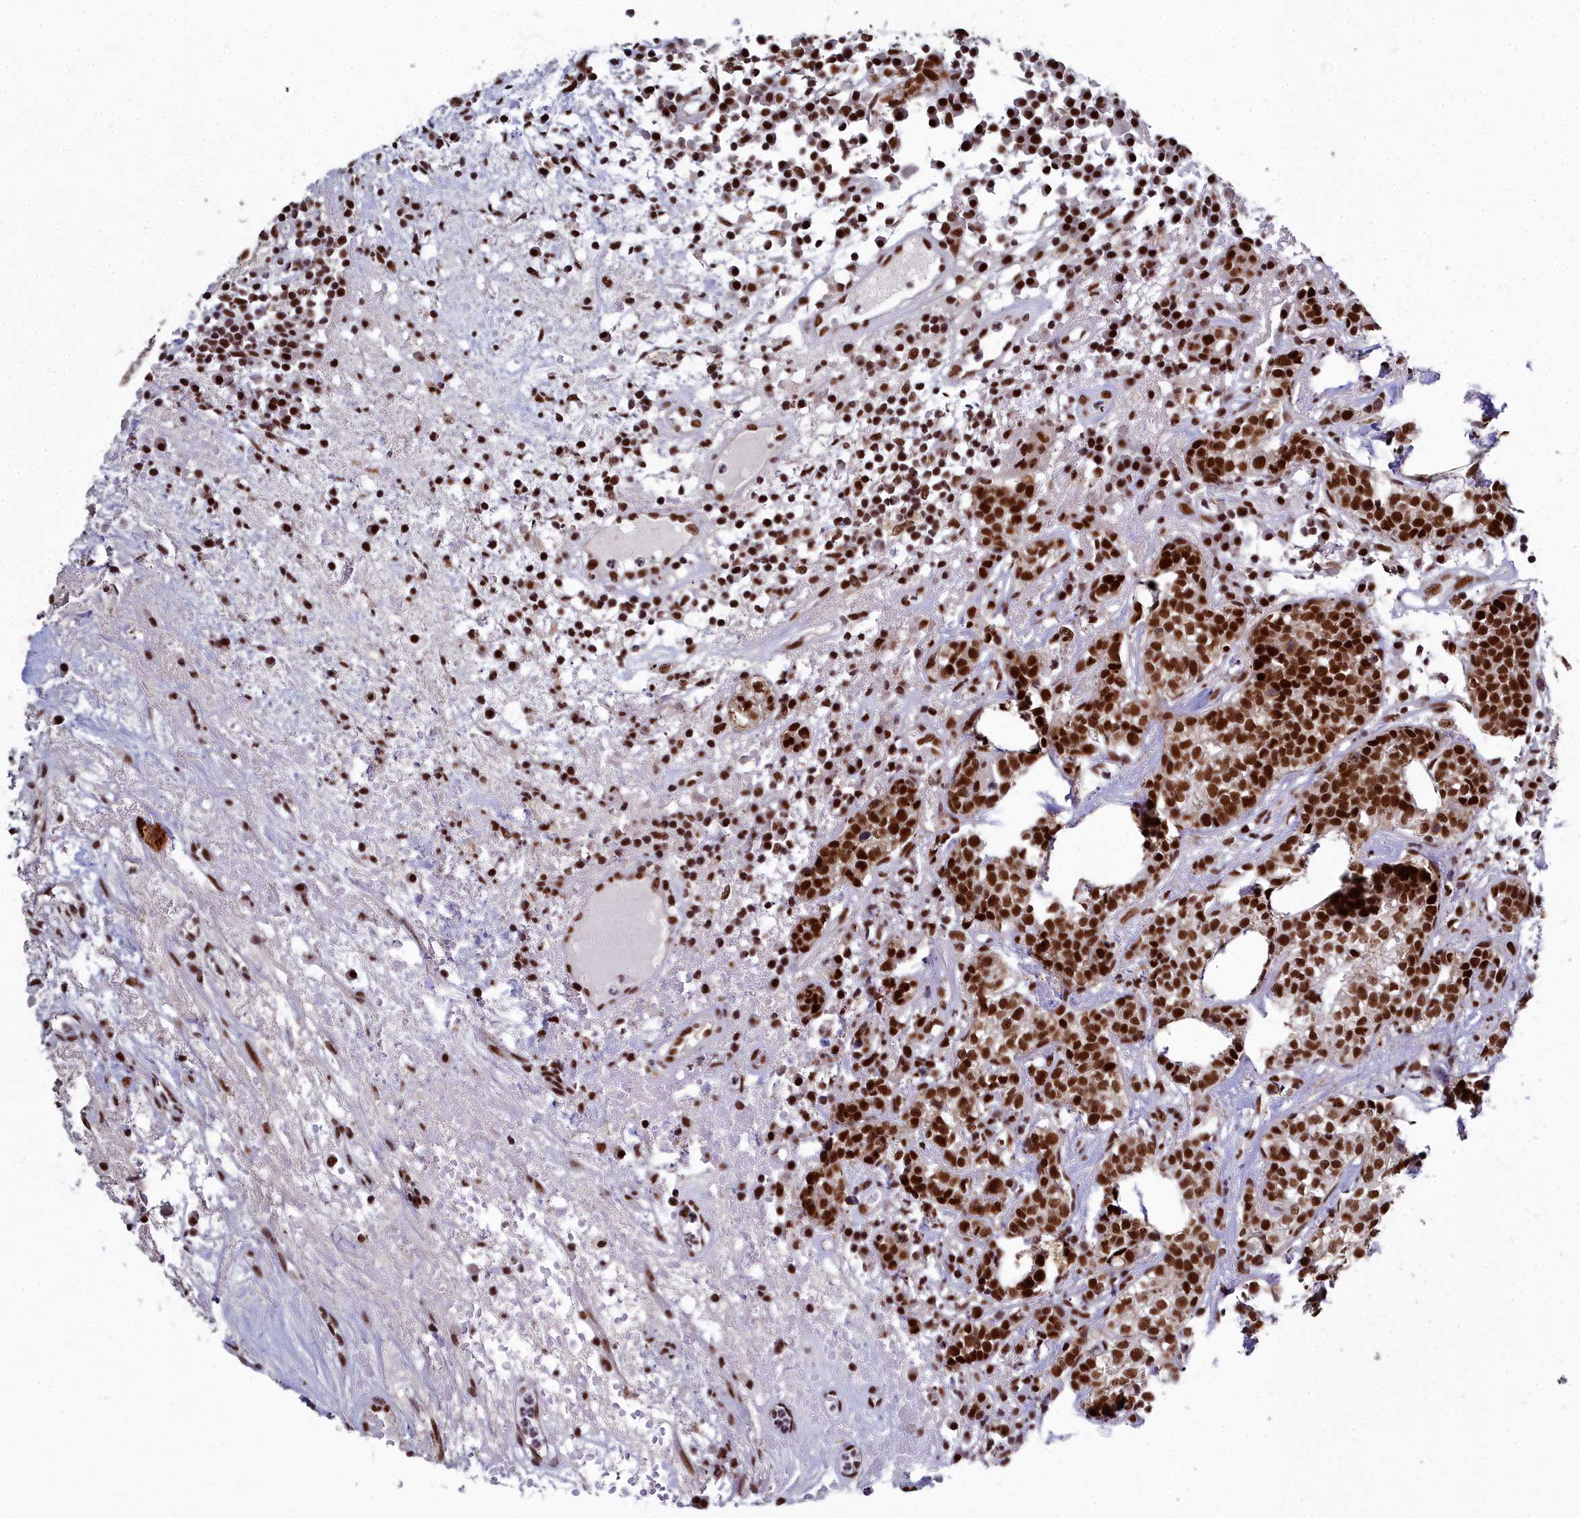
{"staining": {"intensity": "strong", "quantity": ">75%", "location": "nuclear"}, "tissue": "head and neck cancer", "cell_type": "Tumor cells", "image_type": "cancer", "snomed": [{"axis": "morphology", "description": "Adenocarcinoma, NOS"}, {"axis": "topography", "description": "Salivary gland"}, {"axis": "topography", "description": "Head-Neck"}], "caption": "Adenocarcinoma (head and neck) tissue shows strong nuclear positivity in approximately >75% of tumor cells, visualized by immunohistochemistry. (DAB (3,3'-diaminobenzidine) = brown stain, brightfield microscopy at high magnification).", "gene": "SF3B3", "patient": {"sex": "female", "age": 65}}